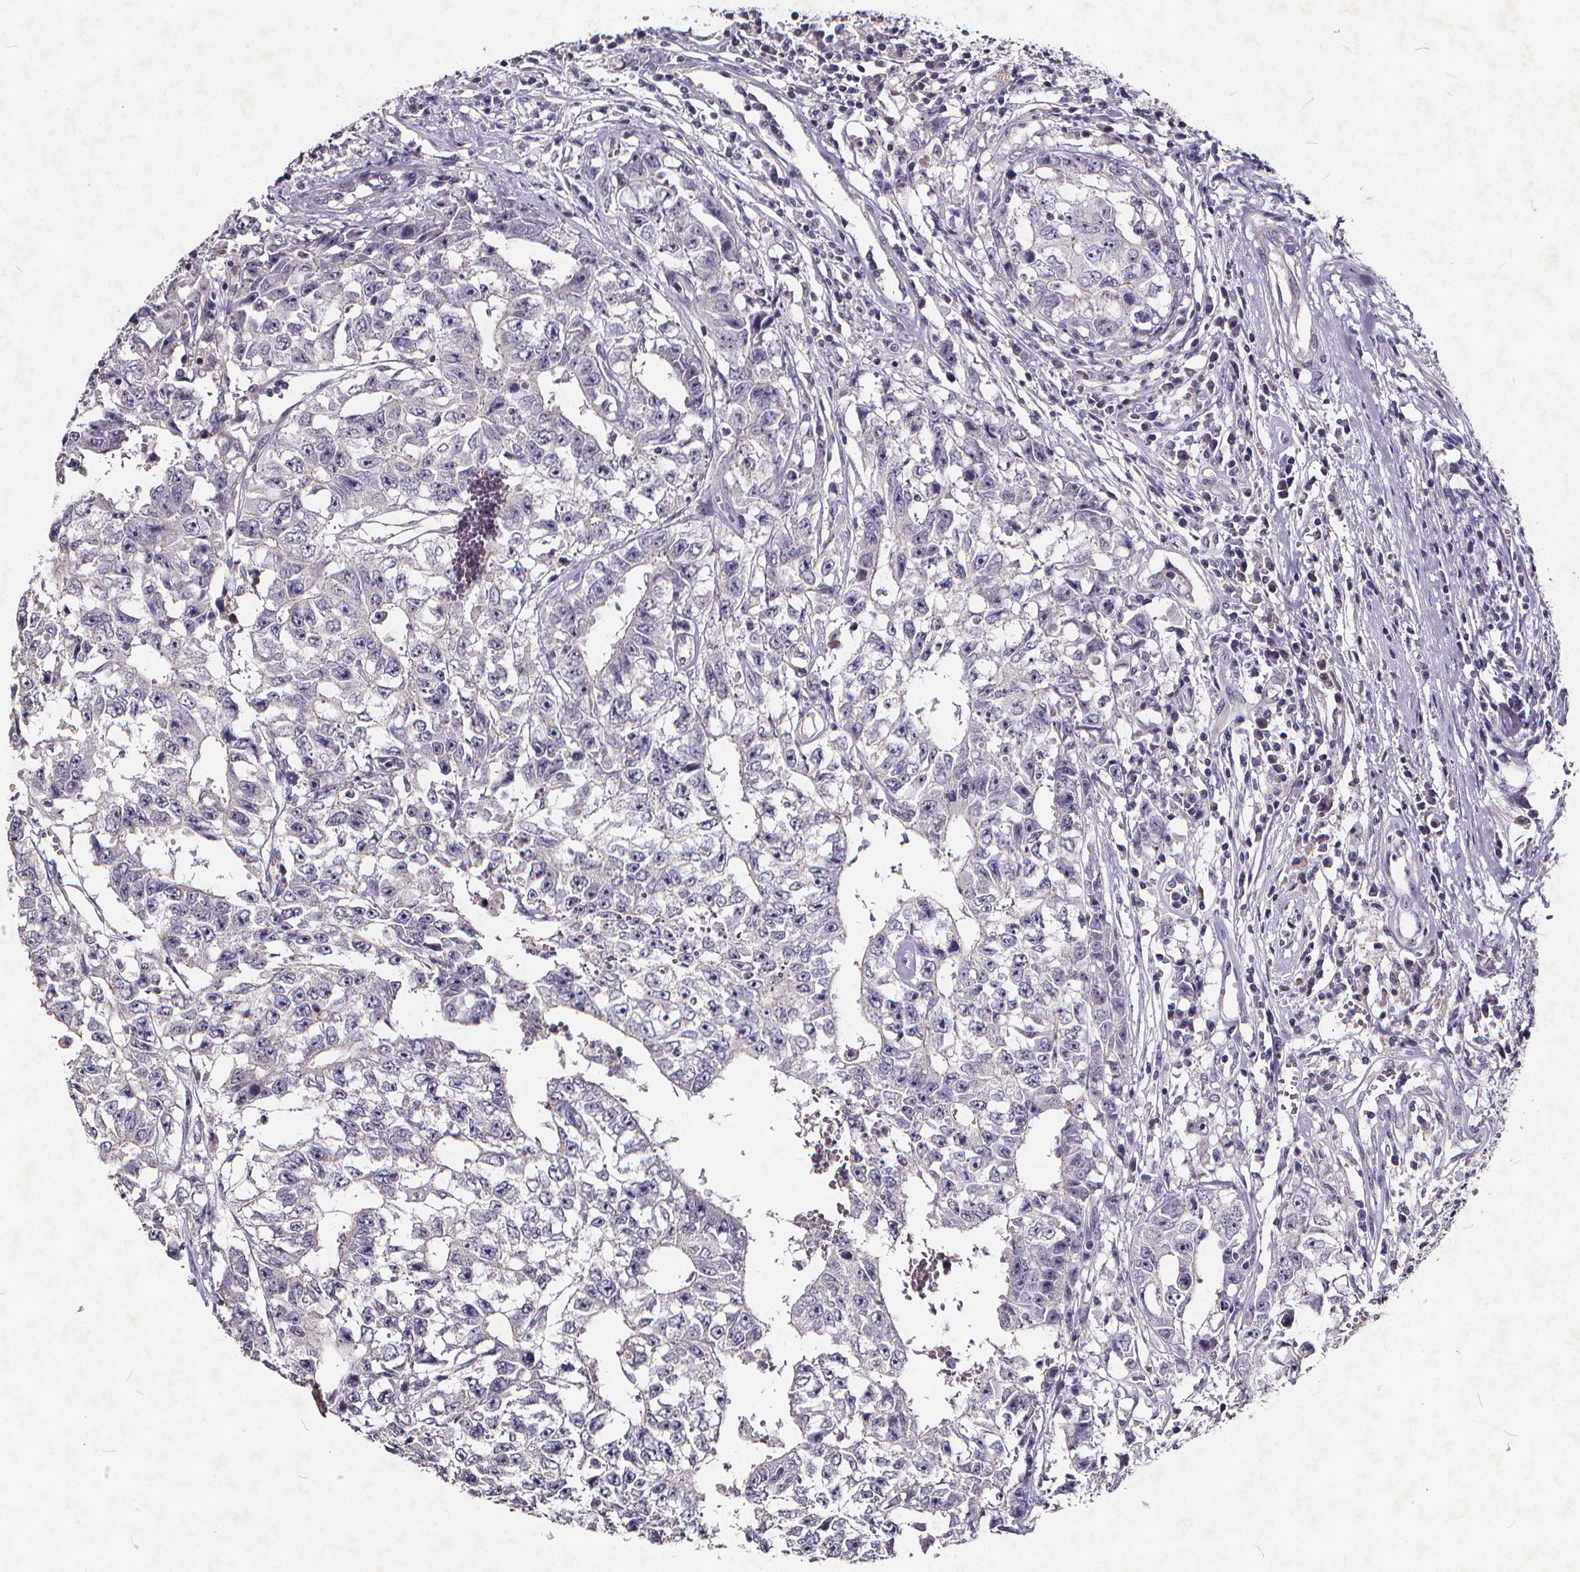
{"staining": {"intensity": "negative", "quantity": "none", "location": "none"}, "tissue": "testis cancer", "cell_type": "Tumor cells", "image_type": "cancer", "snomed": [{"axis": "morphology", "description": "Carcinoma, Embryonal, NOS"}, {"axis": "topography", "description": "Testis"}], "caption": "DAB immunohistochemical staining of human embryonal carcinoma (testis) displays no significant positivity in tumor cells.", "gene": "TSPAN14", "patient": {"sex": "male", "age": 36}}